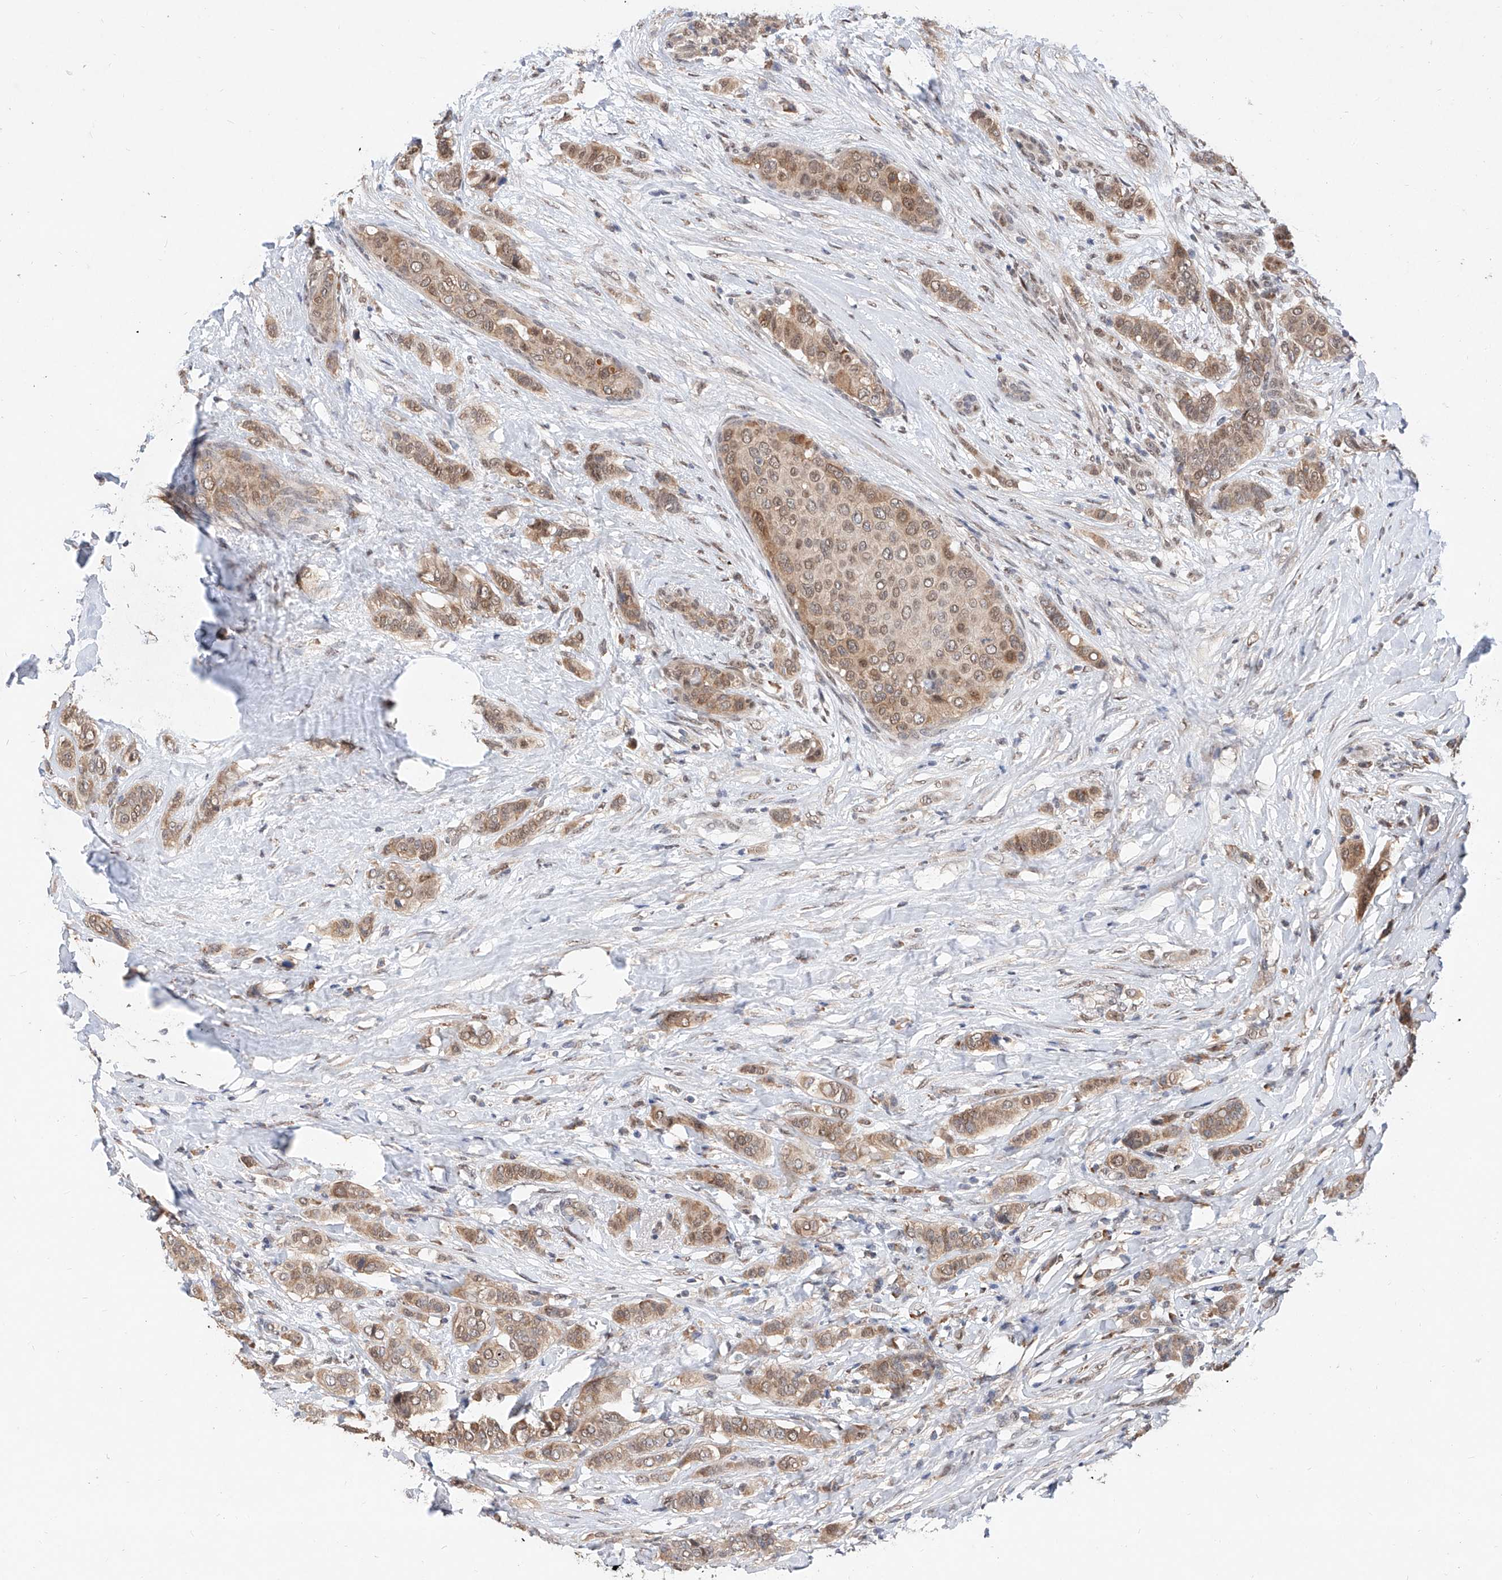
{"staining": {"intensity": "weak", "quantity": "25%-75%", "location": "cytoplasmic/membranous,nuclear"}, "tissue": "breast cancer", "cell_type": "Tumor cells", "image_type": "cancer", "snomed": [{"axis": "morphology", "description": "Lobular carcinoma"}, {"axis": "topography", "description": "Breast"}], "caption": "Protein positivity by immunohistochemistry exhibits weak cytoplasmic/membranous and nuclear positivity in approximately 25%-75% of tumor cells in breast cancer (lobular carcinoma). (DAB (3,3'-diaminobenzidine) IHC, brown staining for protein, blue staining for nuclei).", "gene": "CARMIL3", "patient": {"sex": "female", "age": 51}}